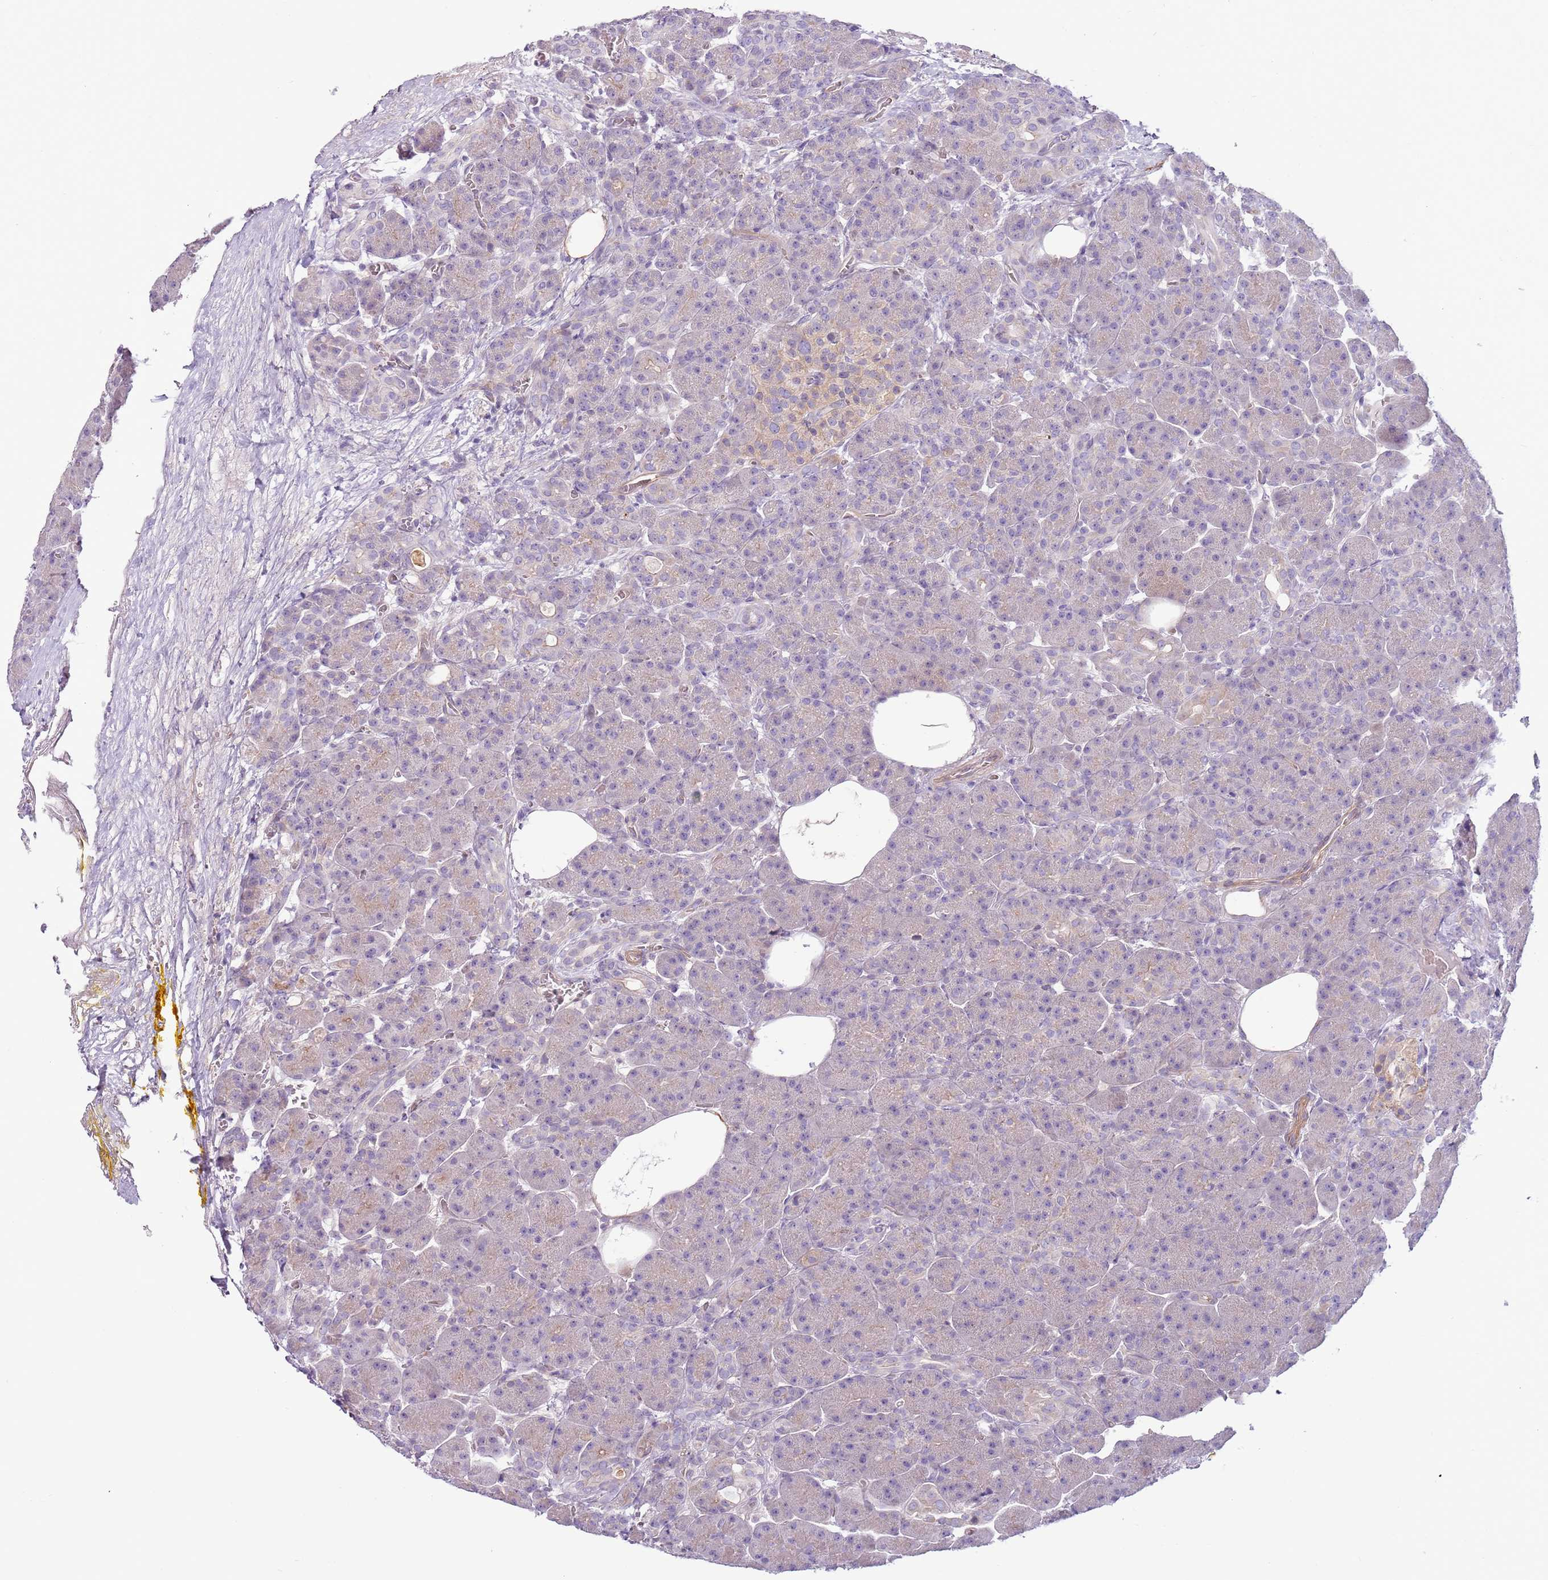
{"staining": {"intensity": "negative", "quantity": "none", "location": "none"}, "tissue": "pancreas", "cell_type": "Exocrine glandular cells", "image_type": "normal", "snomed": [{"axis": "morphology", "description": "Normal tissue, NOS"}, {"axis": "topography", "description": "Pancreas"}], "caption": "IHC photomicrograph of unremarkable pancreas: pancreas stained with DAB (3,3'-diaminobenzidine) displays no significant protein positivity in exocrine glandular cells.", "gene": "MRO", "patient": {"sex": "male", "age": 63}}